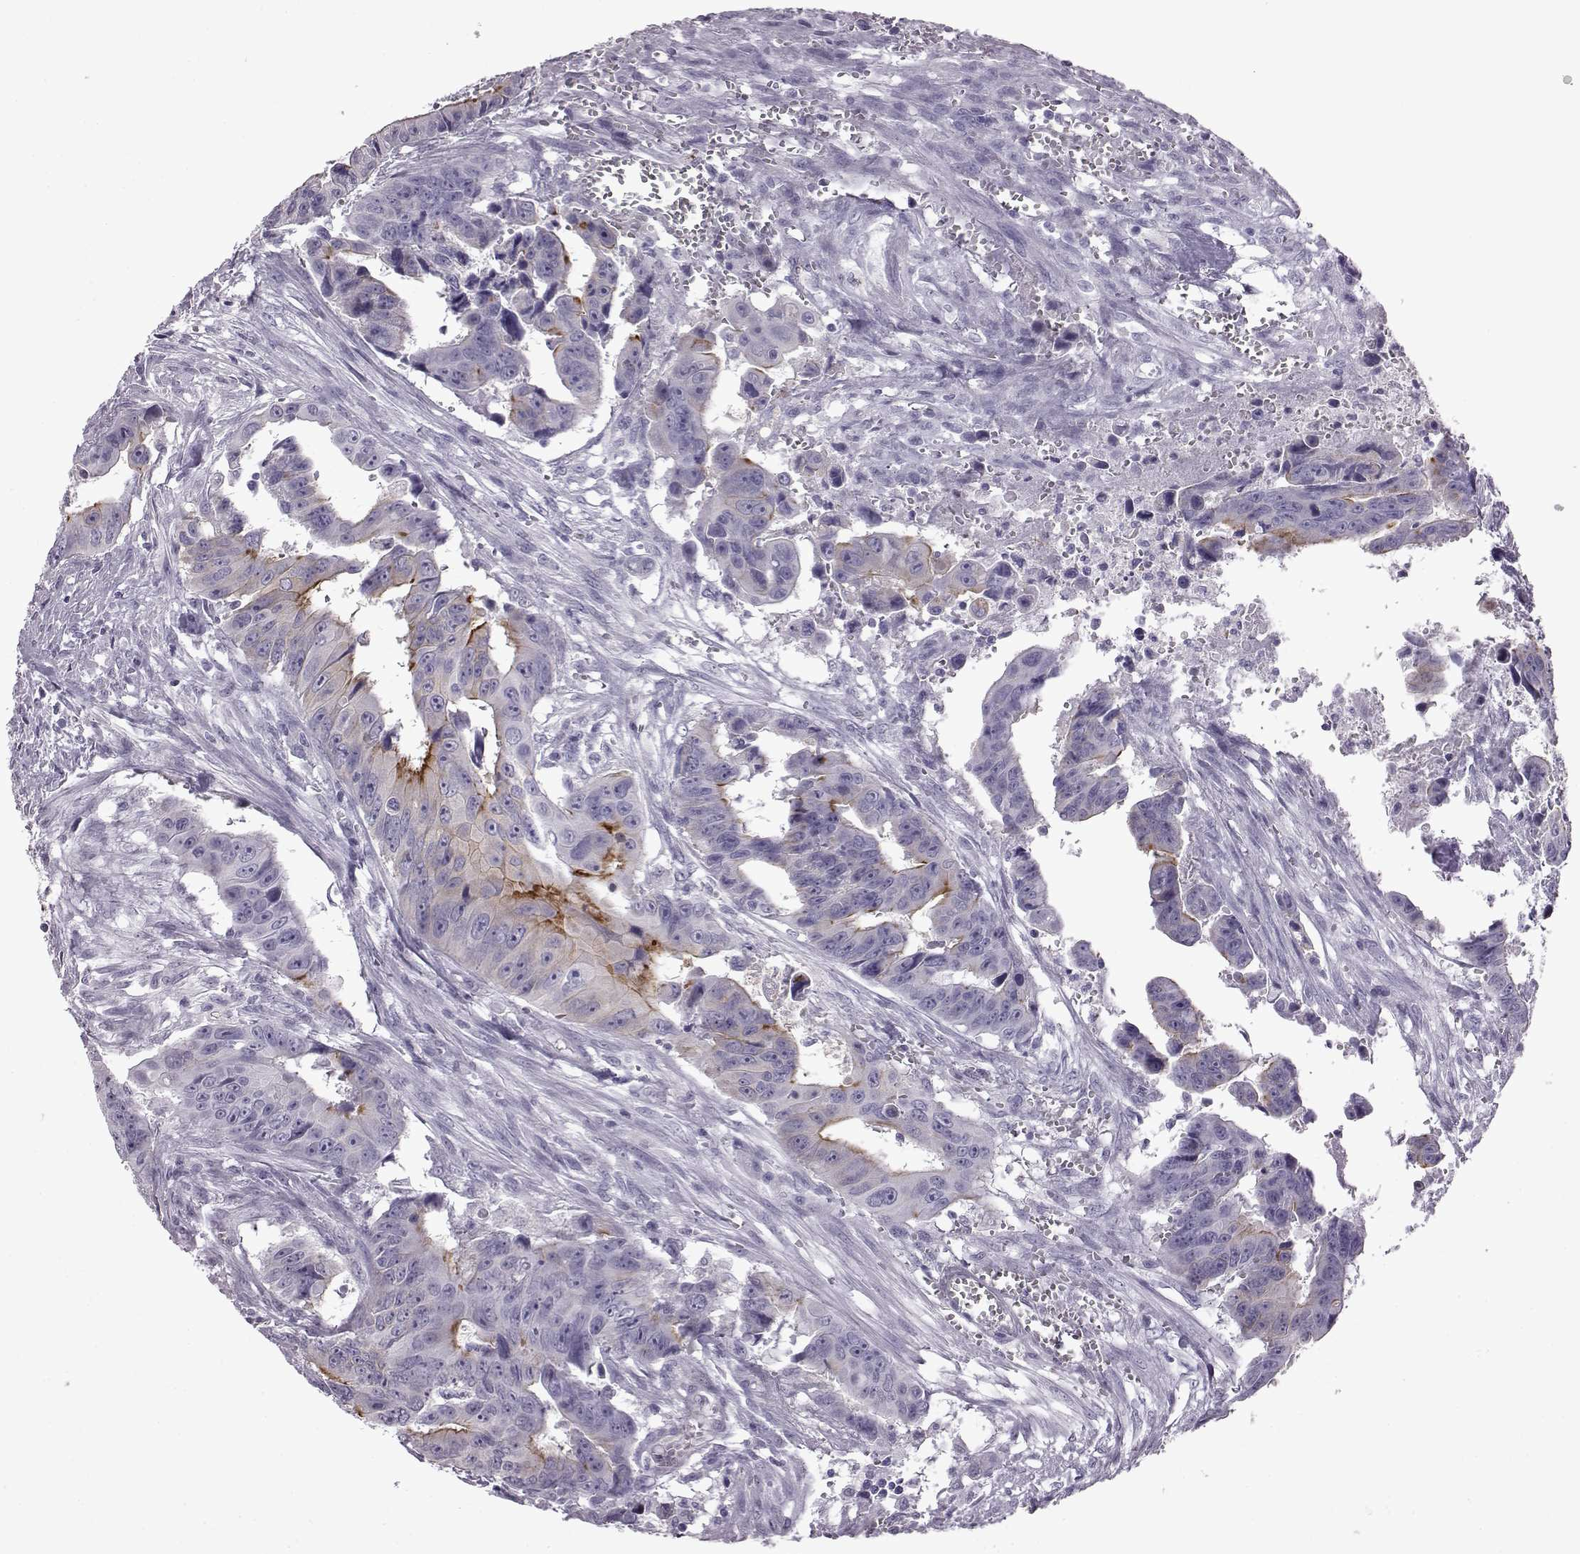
{"staining": {"intensity": "strong", "quantity": "<25%", "location": "cytoplasmic/membranous"}, "tissue": "colorectal cancer", "cell_type": "Tumor cells", "image_type": "cancer", "snomed": [{"axis": "morphology", "description": "Adenocarcinoma, NOS"}, {"axis": "topography", "description": "Colon"}], "caption": "About <25% of tumor cells in human colorectal cancer (adenocarcinoma) exhibit strong cytoplasmic/membranous protein positivity as visualized by brown immunohistochemical staining.", "gene": "SLC28A2", "patient": {"sex": "female", "age": 87}}